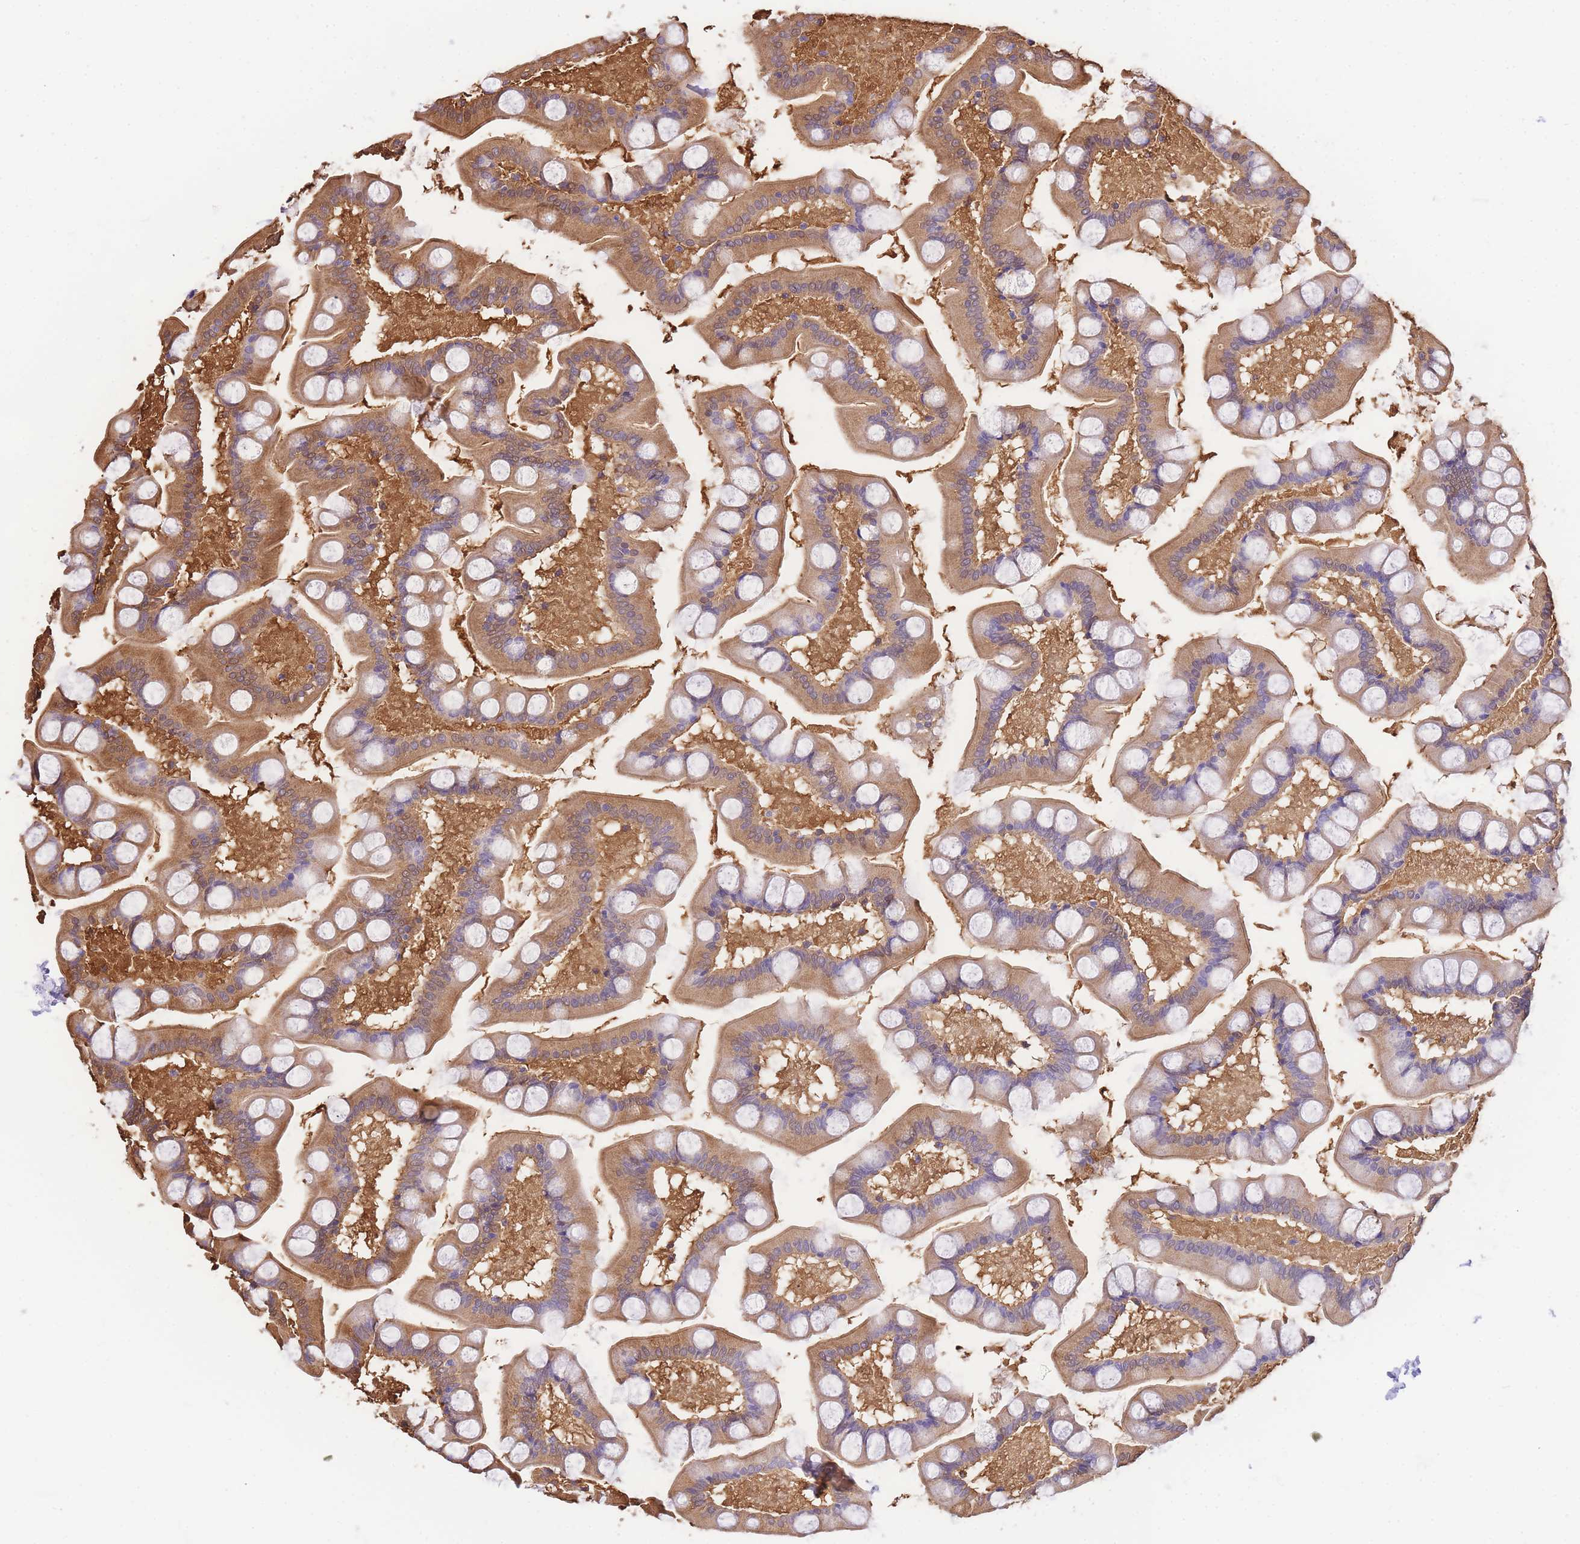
{"staining": {"intensity": "moderate", "quantity": ">75%", "location": "cytoplasmic/membranous"}, "tissue": "small intestine", "cell_type": "Glandular cells", "image_type": "normal", "snomed": [{"axis": "morphology", "description": "Normal tissue, NOS"}, {"axis": "topography", "description": "Small intestine"}], "caption": "Immunohistochemistry (DAB (3,3'-diaminobenzidine)) staining of unremarkable small intestine demonstrates moderate cytoplasmic/membranous protein expression in about >75% of glandular cells.", "gene": "EPN2", "patient": {"sex": "male", "age": 41}}